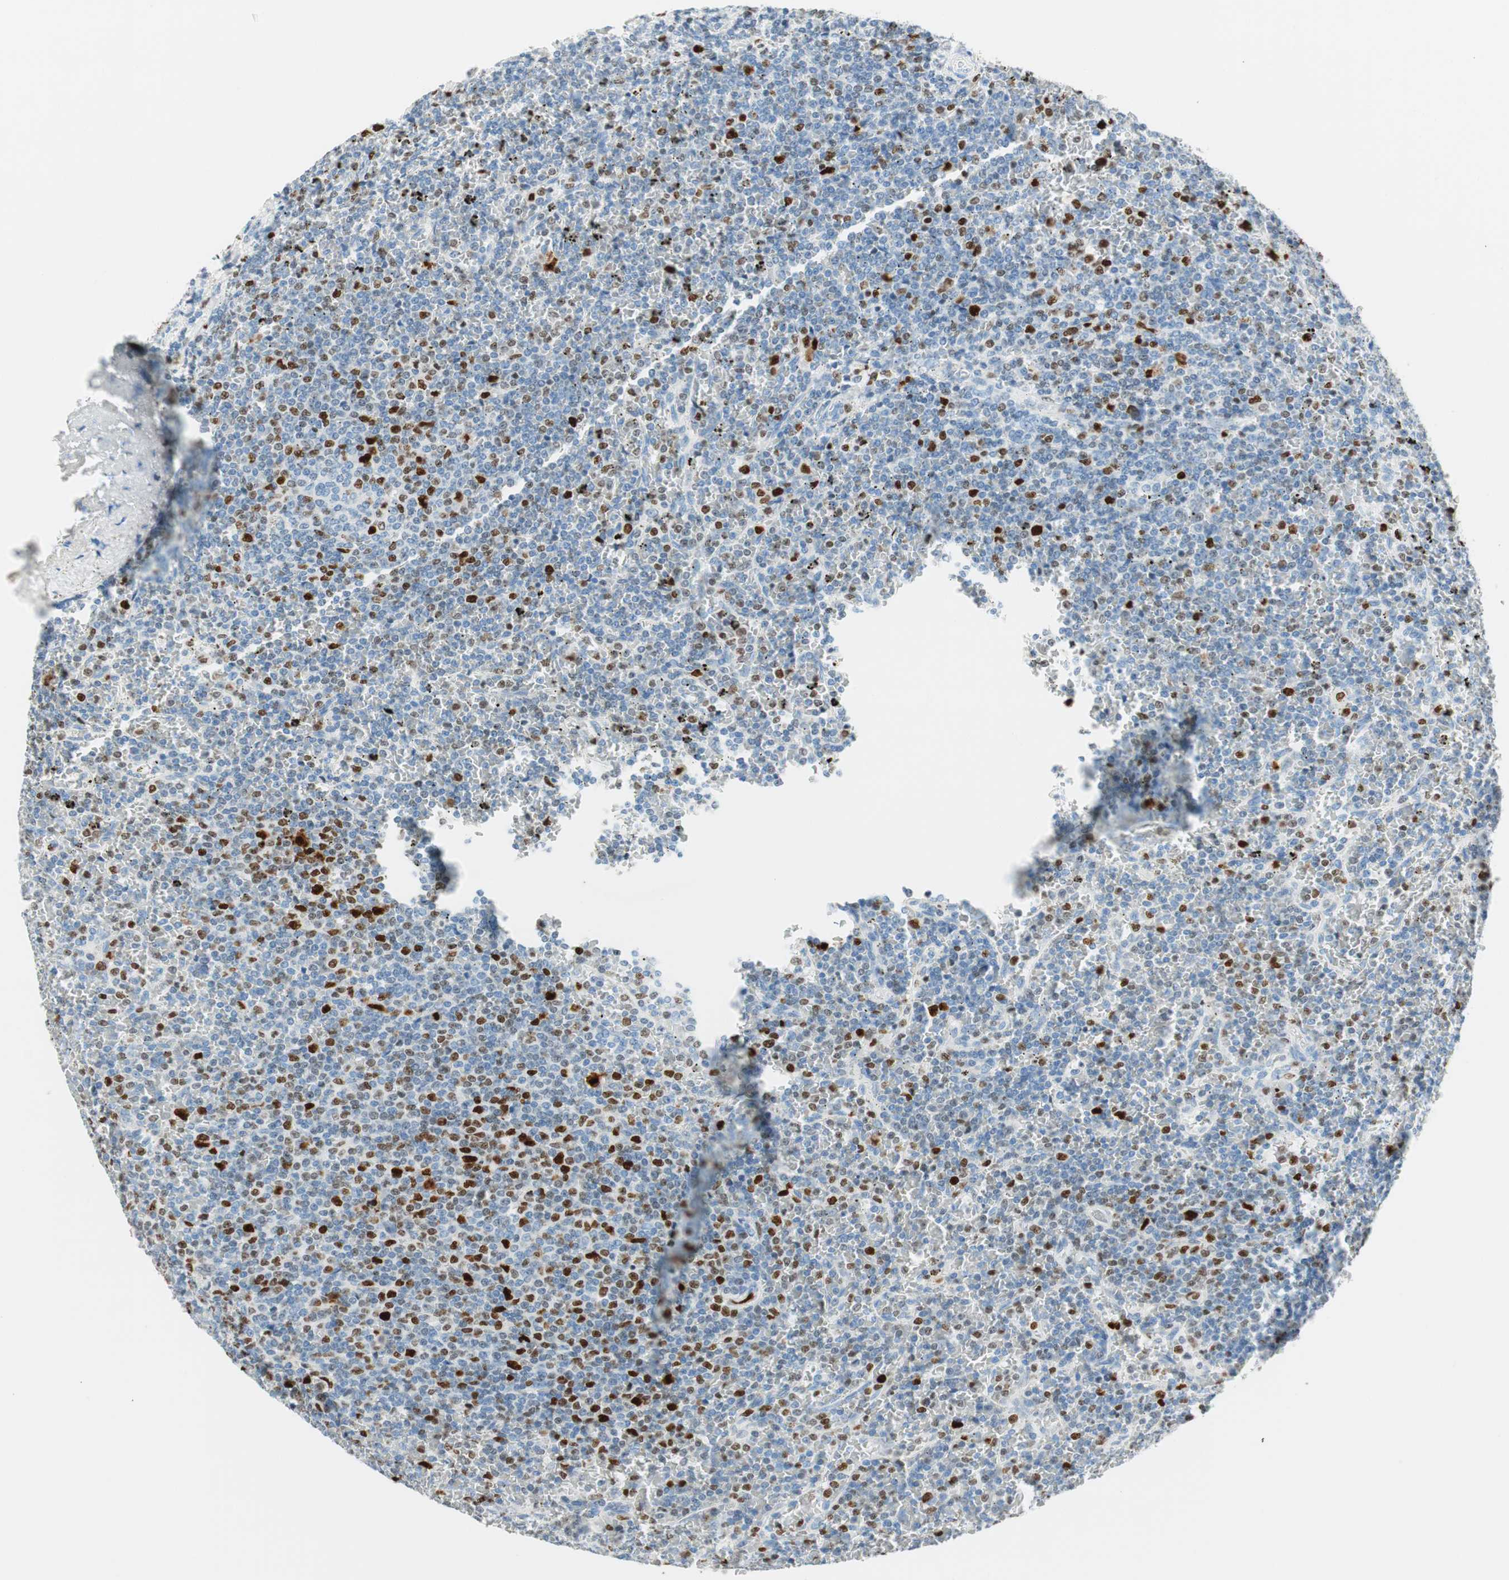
{"staining": {"intensity": "strong", "quantity": "<25%", "location": "nuclear"}, "tissue": "lymphoma", "cell_type": "Tumor cells", "image_type": "cancer", "snomed": [{"axis": "morphology", "description": "Malignant lymphoma, non-Hodgkin's type, Low grade"}, {"axis": "topography", "description": "Spleen"}], "caption": "Protein analysis of lymphoma tissue demonstrates strong nuclear staining in about <25% of tumor cells. The staining was performed using DAB to visualize the protein expression in brown, while the nuclei were stained in blue with hematoxylin (Magnification: 20x).", "gene": "EZH2", "patient": {"sex": "female", "age": 77}}